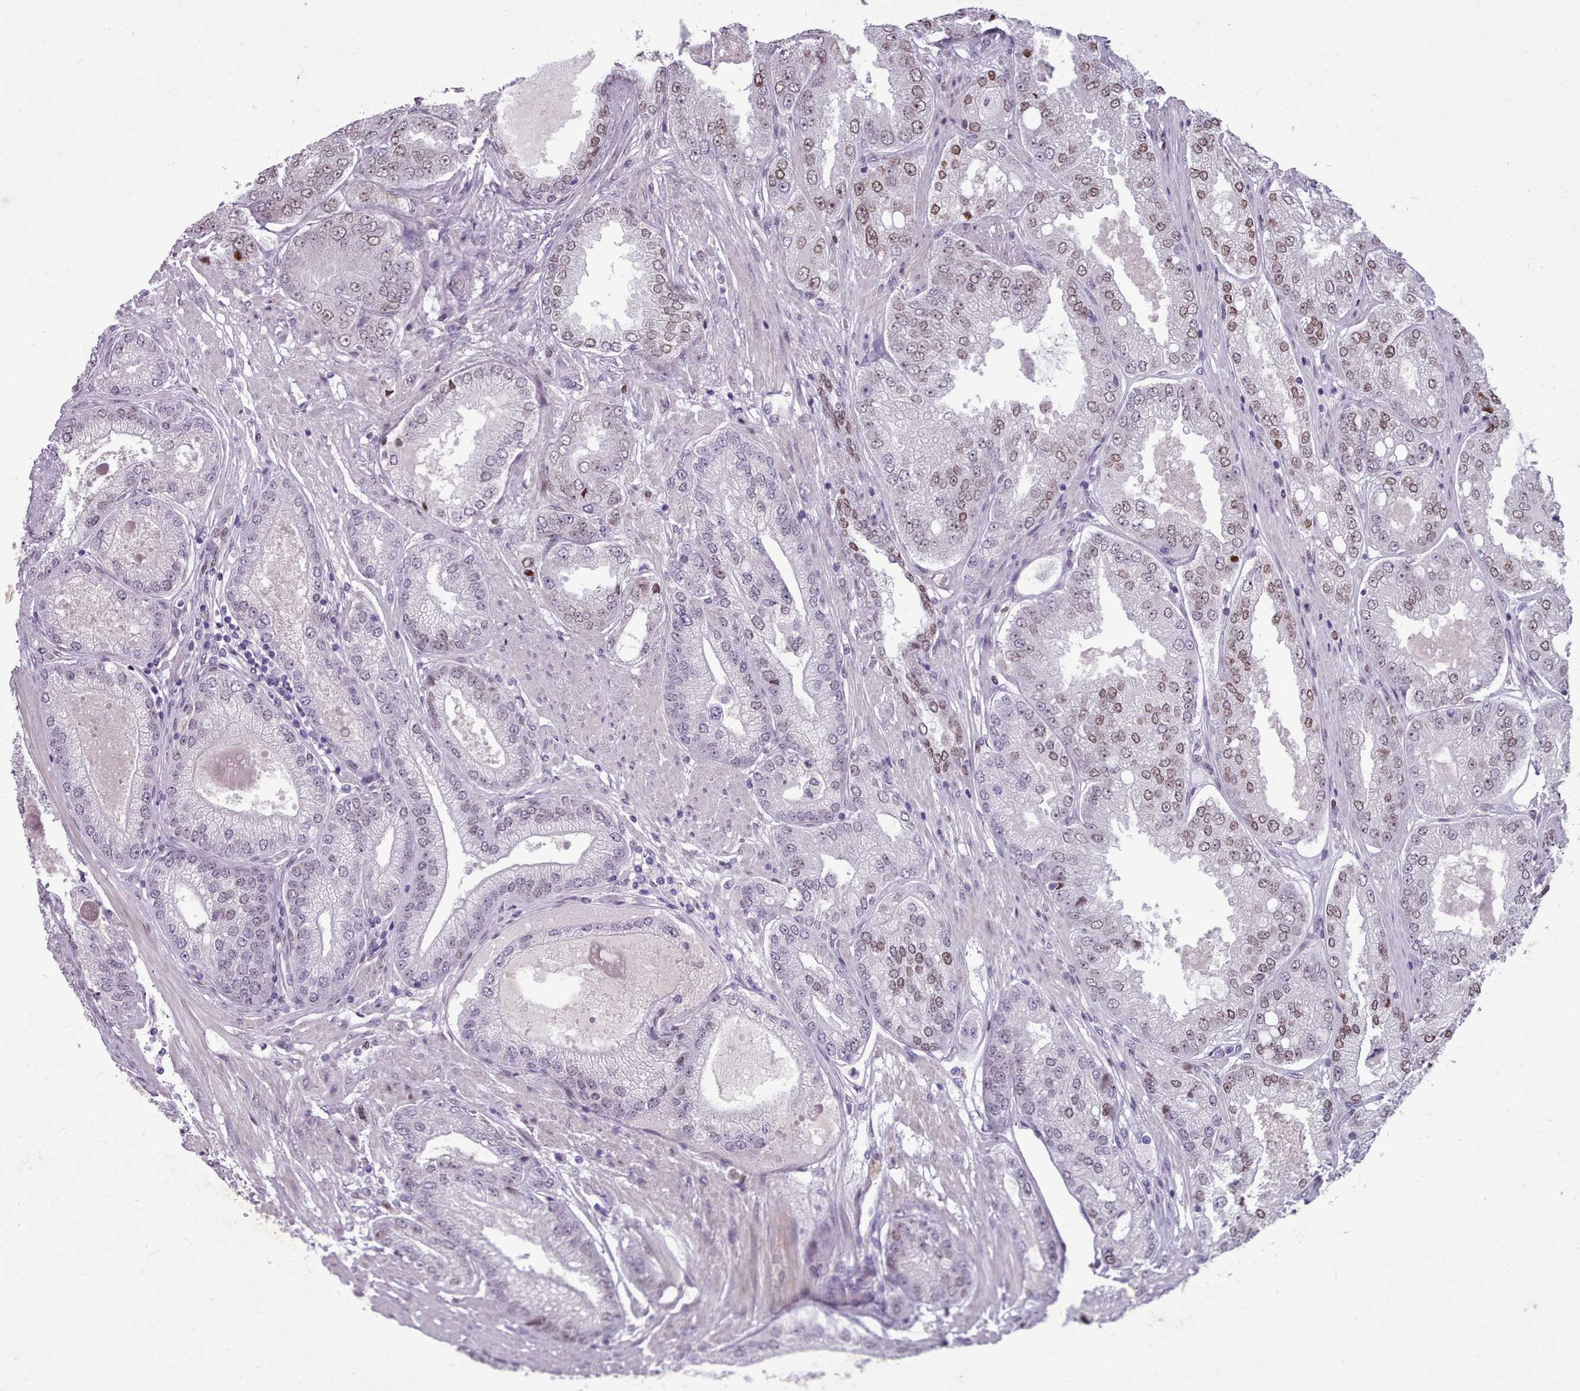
{"staining": {"intensity": "moderate", "quantity": "<25%", "location": "nuclear"}, "tissue": "prostate cancer", "cell_type": "Tumor cells", "image_type": "cancer", "snomed": [{"axis": "morphology", "description": "Adenocarcinoma, High grade"}, {"axis": "topography", "description": "Prostate"}], "caption": "Tumor cells display low levels of moderate nuclear positivity in approximately <25% of cells in human prostate adenocarcinoma (high-grade).", "gene": "KCNT2", "patient": {"sex": "male", "age": 71}}